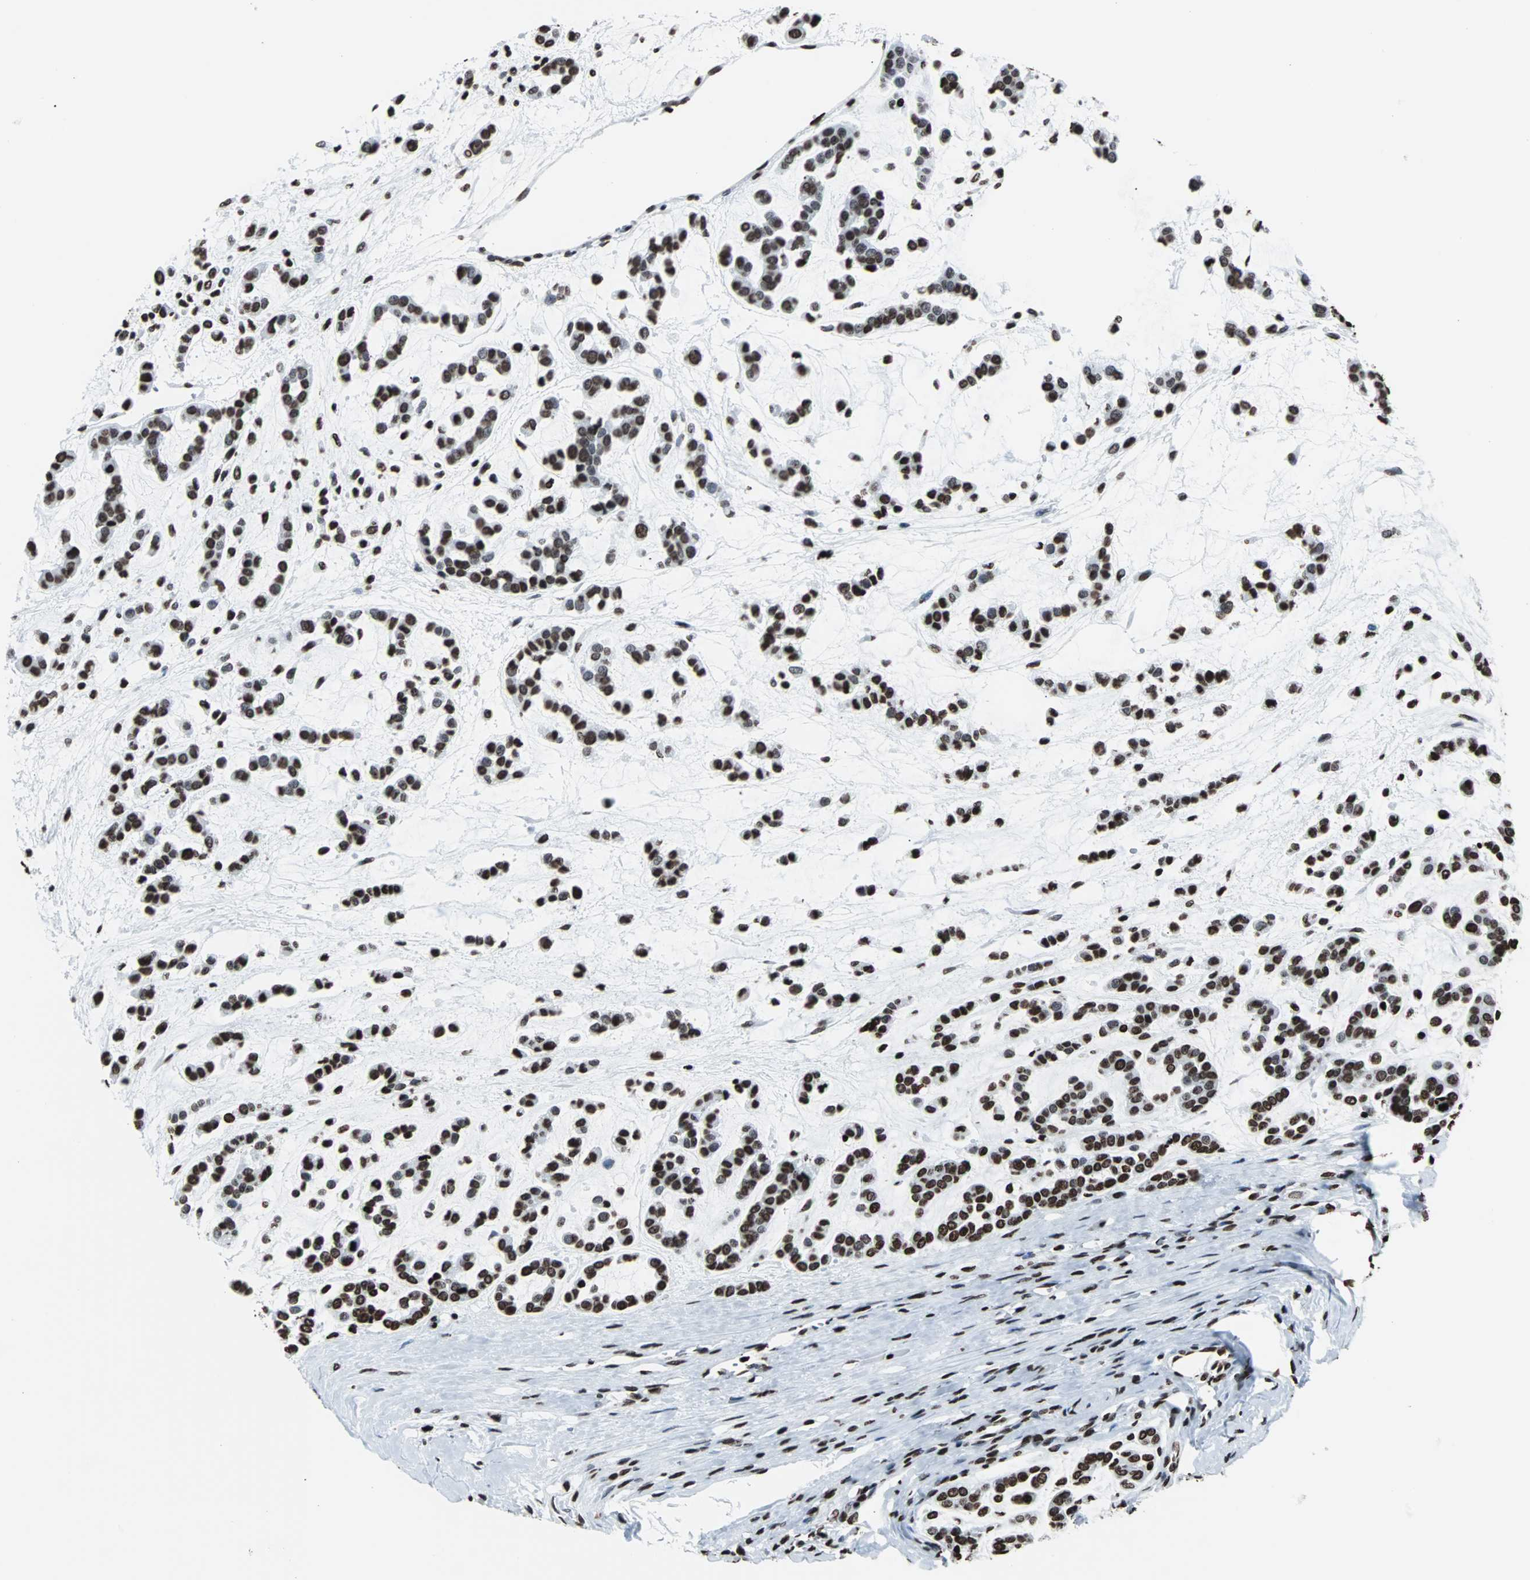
{"staining": {"intensity": "strong", "quantity": ">75%", "location": "nuclear"}, "tissue": "head and neck cancer", "cell_type": "Tumor cells", "image_type": "cancer", "snomed": [{"axis": "morphology", "description": "Adenocarcinoma, NOS"}, {"axis": "morphology", "description": "Adenoma, NOS"}, {"axis": "topography", "description": "Head-Neck"}], "caption": "There is high levels of strong nuclear expression in tumor cells of adenocarcinoma (head and neck), as demonstrated by immunohistochemical staining (brown color).", "gene": "H2BC18", "patient": {"sex": "female", "age": 55}}